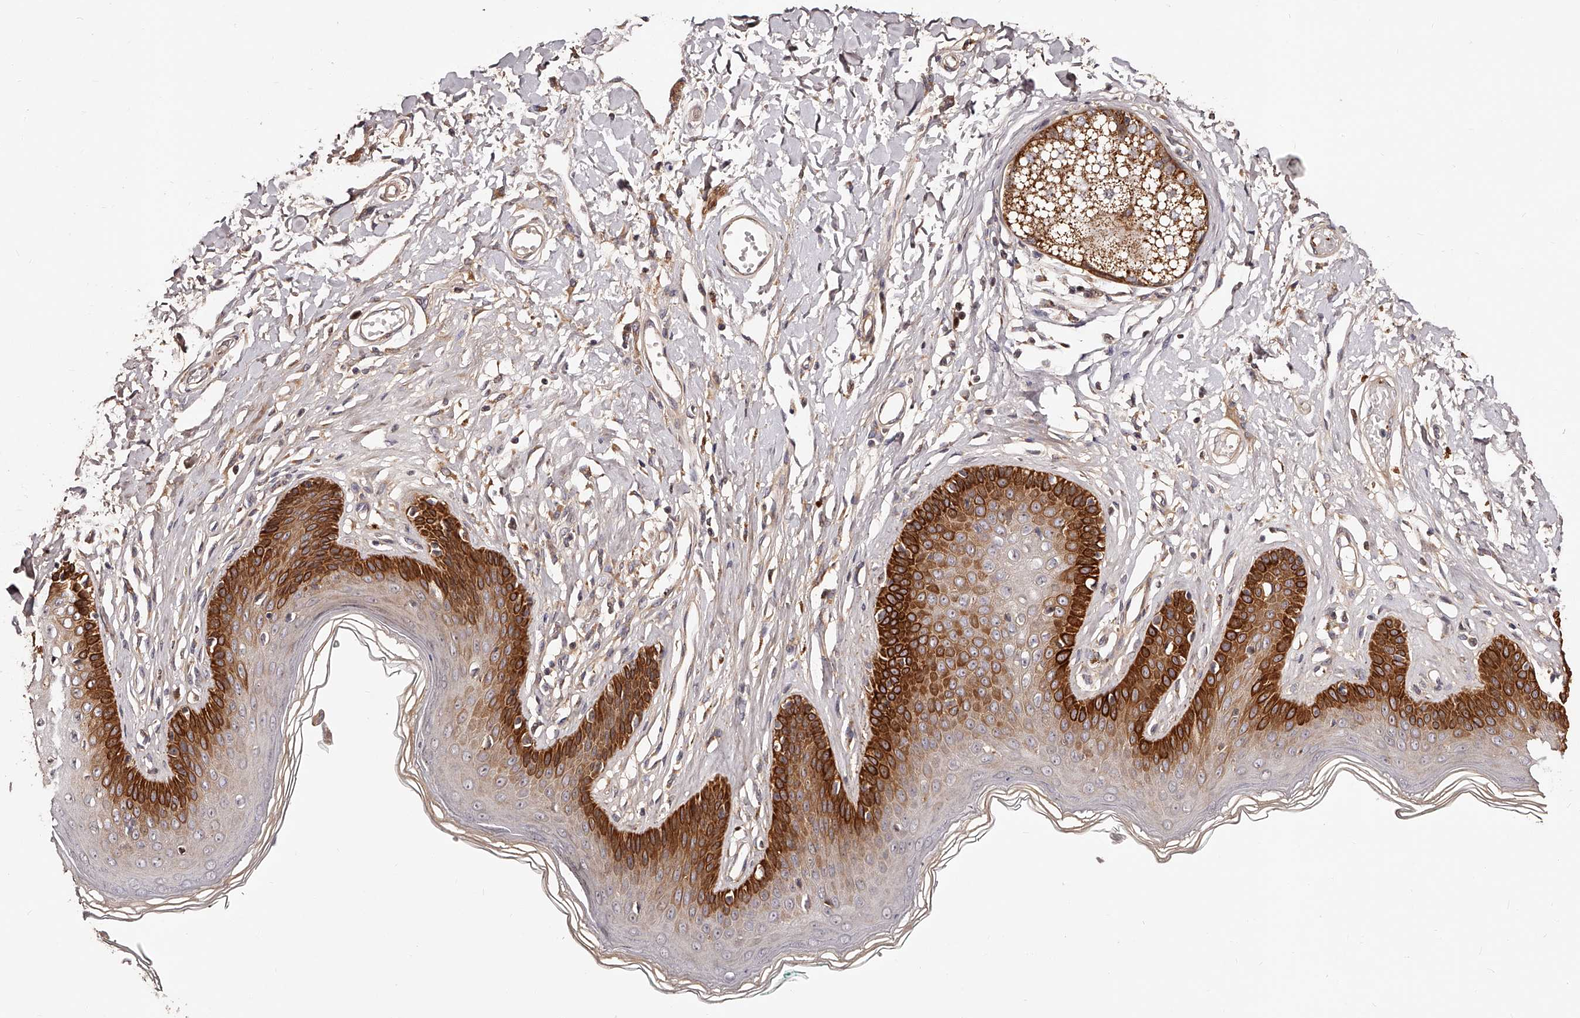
{"staining": {"intensity": "strong", "quantity": "25%-75%", "location": "cytoplasmic/membranous"}, "tissue": "skin", "cell_type": "Epidermal cells", "image_type": "normal", "snomed": [{"axis": "morphology", "description": "Normal tissue, NOS"}, {"axis": "morphology", "description": "Squamous cell carcinoma, NOS"}, {"axis": "topography", "description": "Vulva"}], "caption": "High-power microscopy captured an IHC micrograph of normal skin, revealing strong cytoplasmic/membranous positivity in about 25%-75% of epidermal cells.", "gene": "ZNF502", "patient": {"sex": "female", "age": 85}}